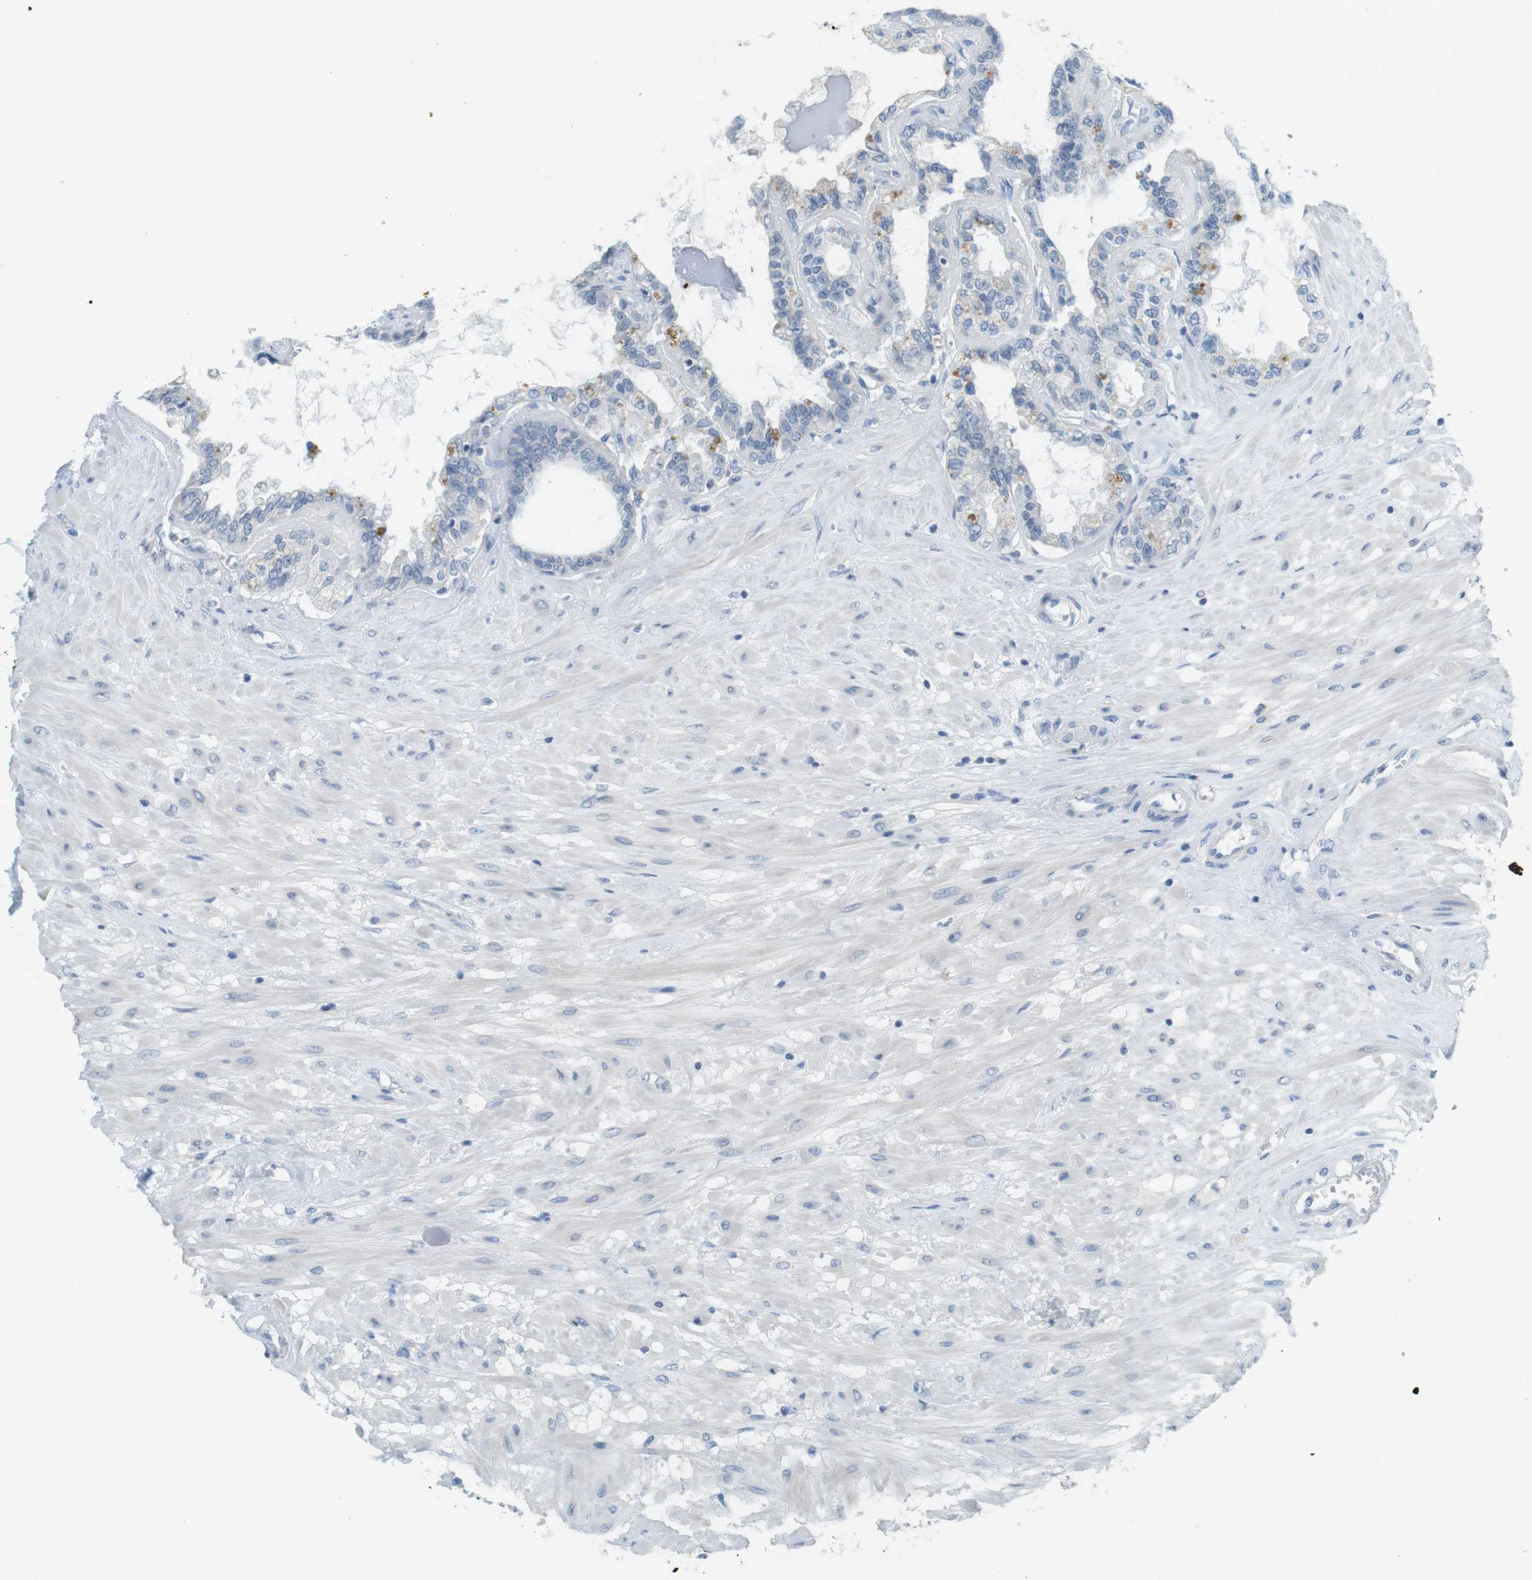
{"staining": {"intensity": "moderate", "quantity": "<25%", "location": "cytoplasmic/membranous"}, "tissue": "seminal vesicle", "cell_type": "Glandular cells", "image_type": "normal", "snomed": [{"axis": "morphology", "description": "Normal tissue, NOS"}, {"axis": "morphology", "description": "Inflammation, NOS"}, {"axis": "topography", "description": "Urinary bladder"}, {"axis": "topography", "description": "Prostate"}, {"axis": "topography", "description": "Seminal veicle"}], "caption": "A micrograph showing moderate cytoplasmic/membranous positivity in approximately <25% of glandular cells in benign seminal vesicle, as visualized by brown immunohistochemical staining.", "gene": "MUC5B", "patient": {"sex": "male", "age": 82}}